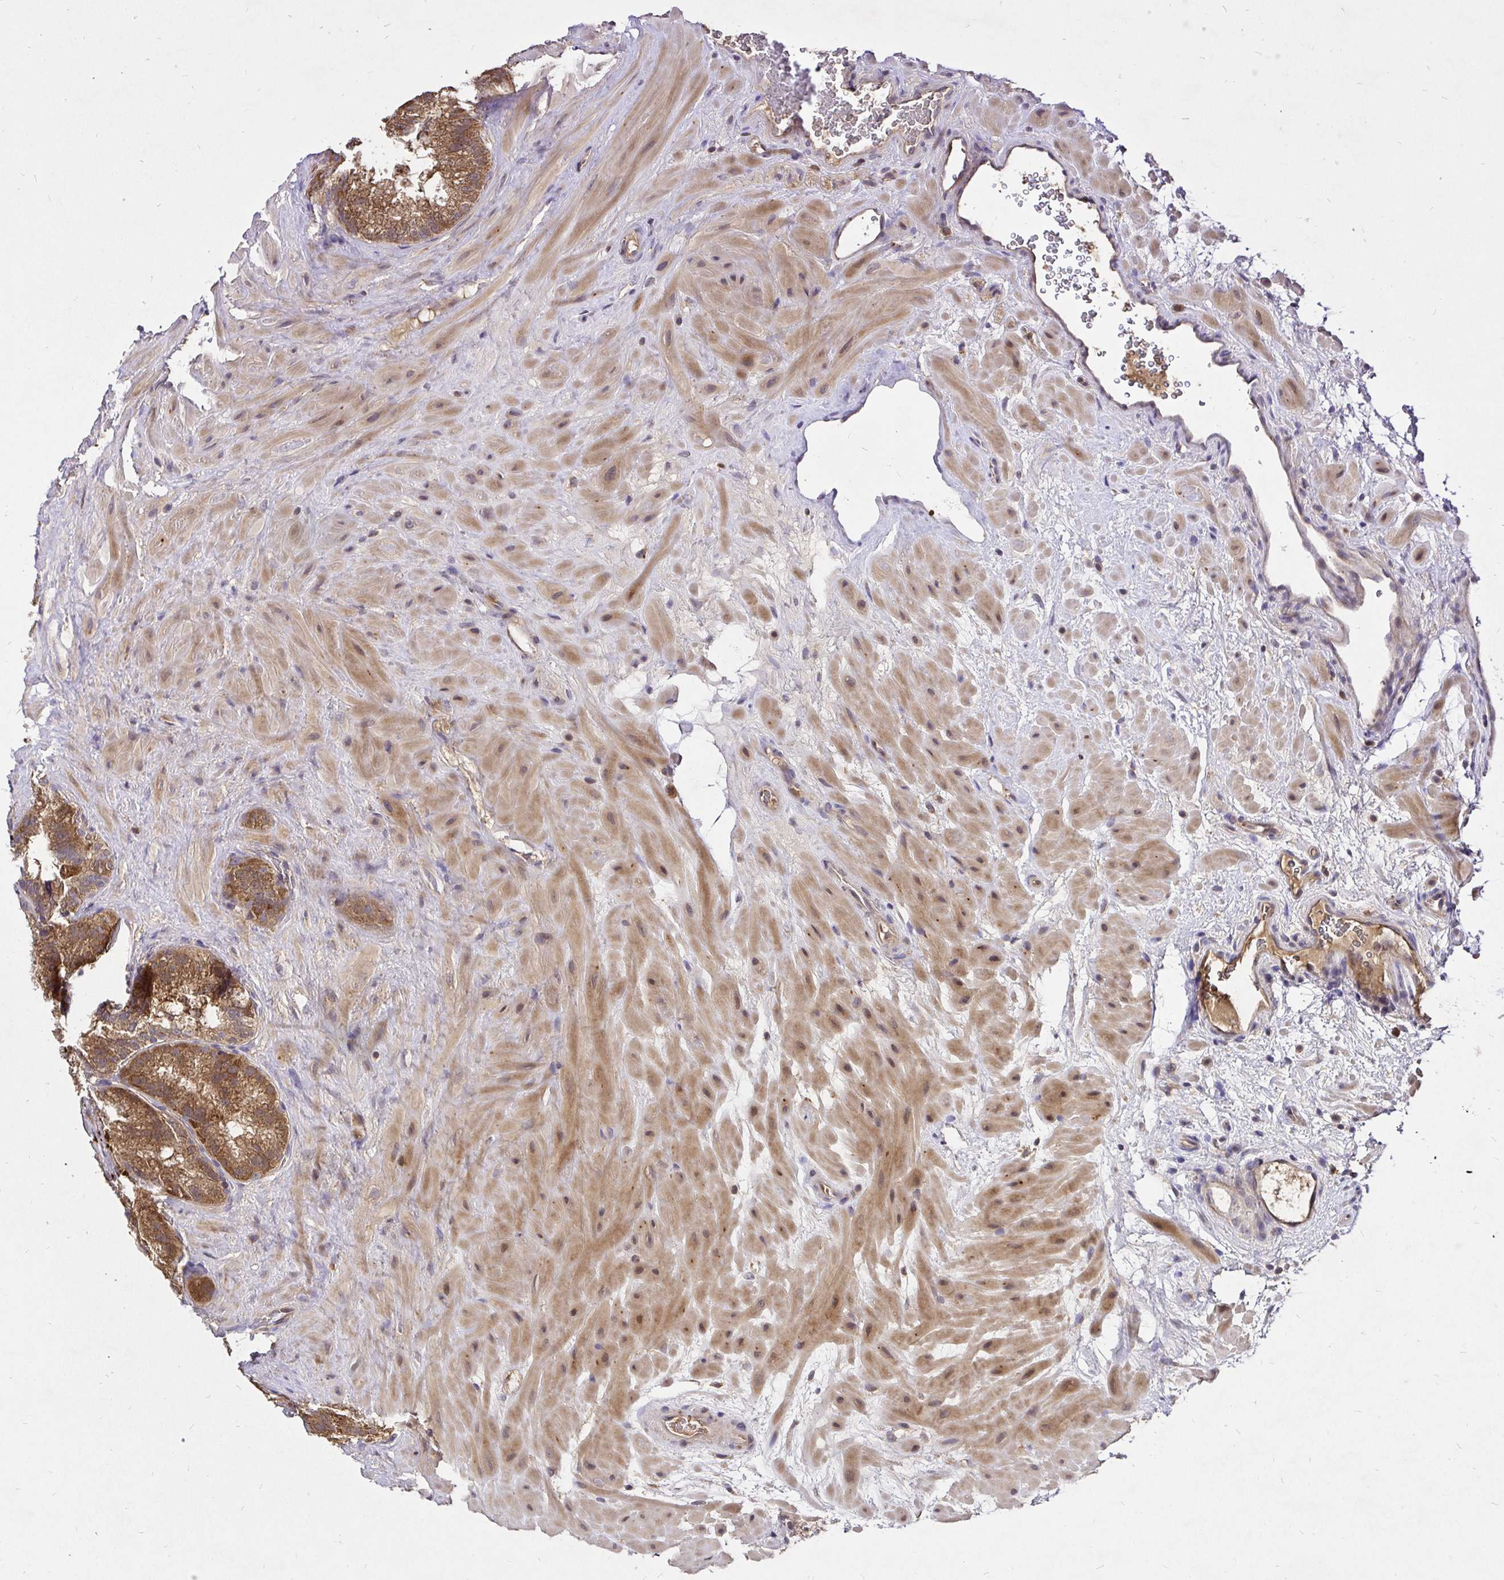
{"staining": {"intensity": "moderate", "quantity": ">75%", "location": "cytoplasmic/membranous"}, "tissue": "seminal vesicle", "cell_type": "Glandular cells", "image_type": "normal", "snomed": [{"axis": "morphology", "description": "Normal tissue, NOS"}, {"axis": "topography", "description": "Seminal veicle"}], "caption": "Moderate cytoplasmic/membranous expression for a protein is appreciated in about >75% of glandular cells of unremarkable seminal vesicle using immunohistochemistry (IHC).", "gene": "UBE2M", "patient": {"sex": "male", "age": 60}}